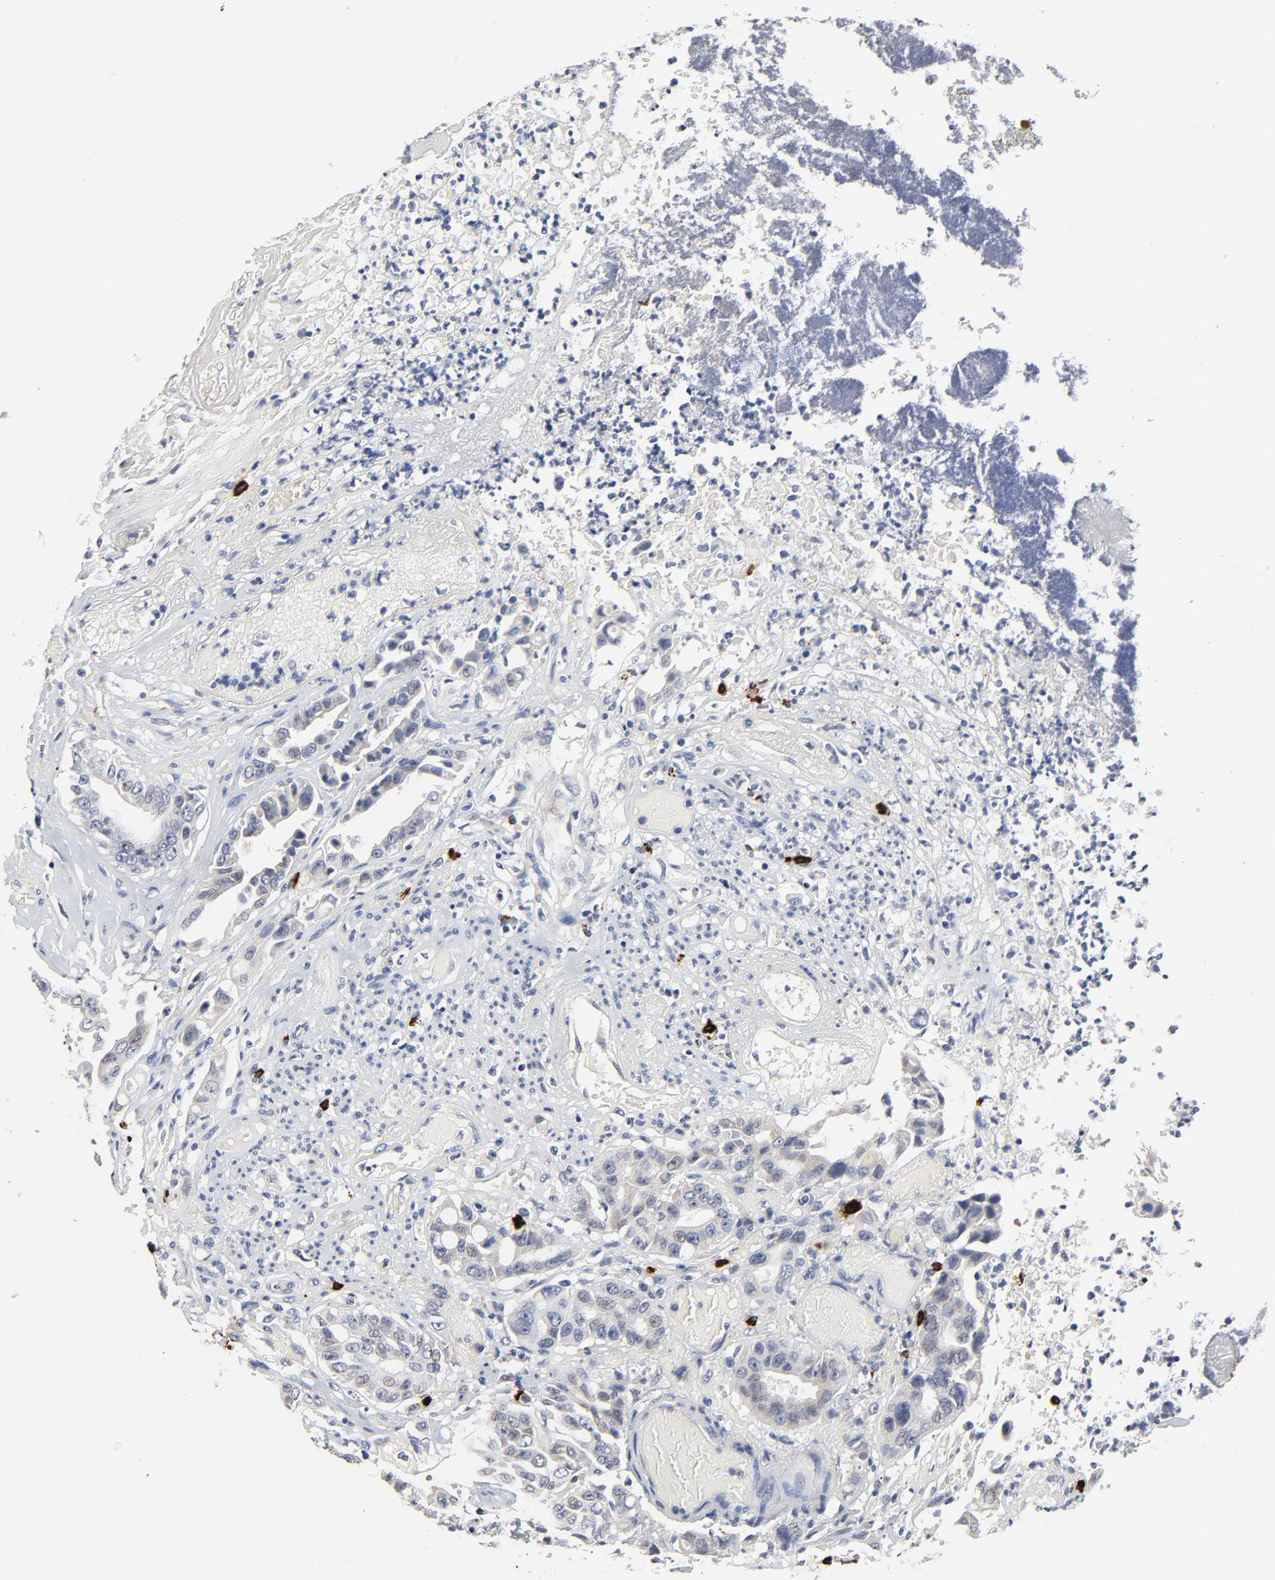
{"staining": {"intensity": "weak", "quantity": "<25%", "location": "cytoplasmic/membranous"}, "tissue": "colorectal cancer", "cell_type": "Tumor cells", "image_type": "cancer", "snomed": [{"axis": "morphology", "description": "Adenocarcinoma, NOS"}, {"axis": "topography", "description": "Colon"}], "caption": "Histopathology image shows no significant protein staining in tumor cells of adenocarcinoma (colorectal).", "gene": "FBXL5", "patient": {"sex": "female", "age": 70}}